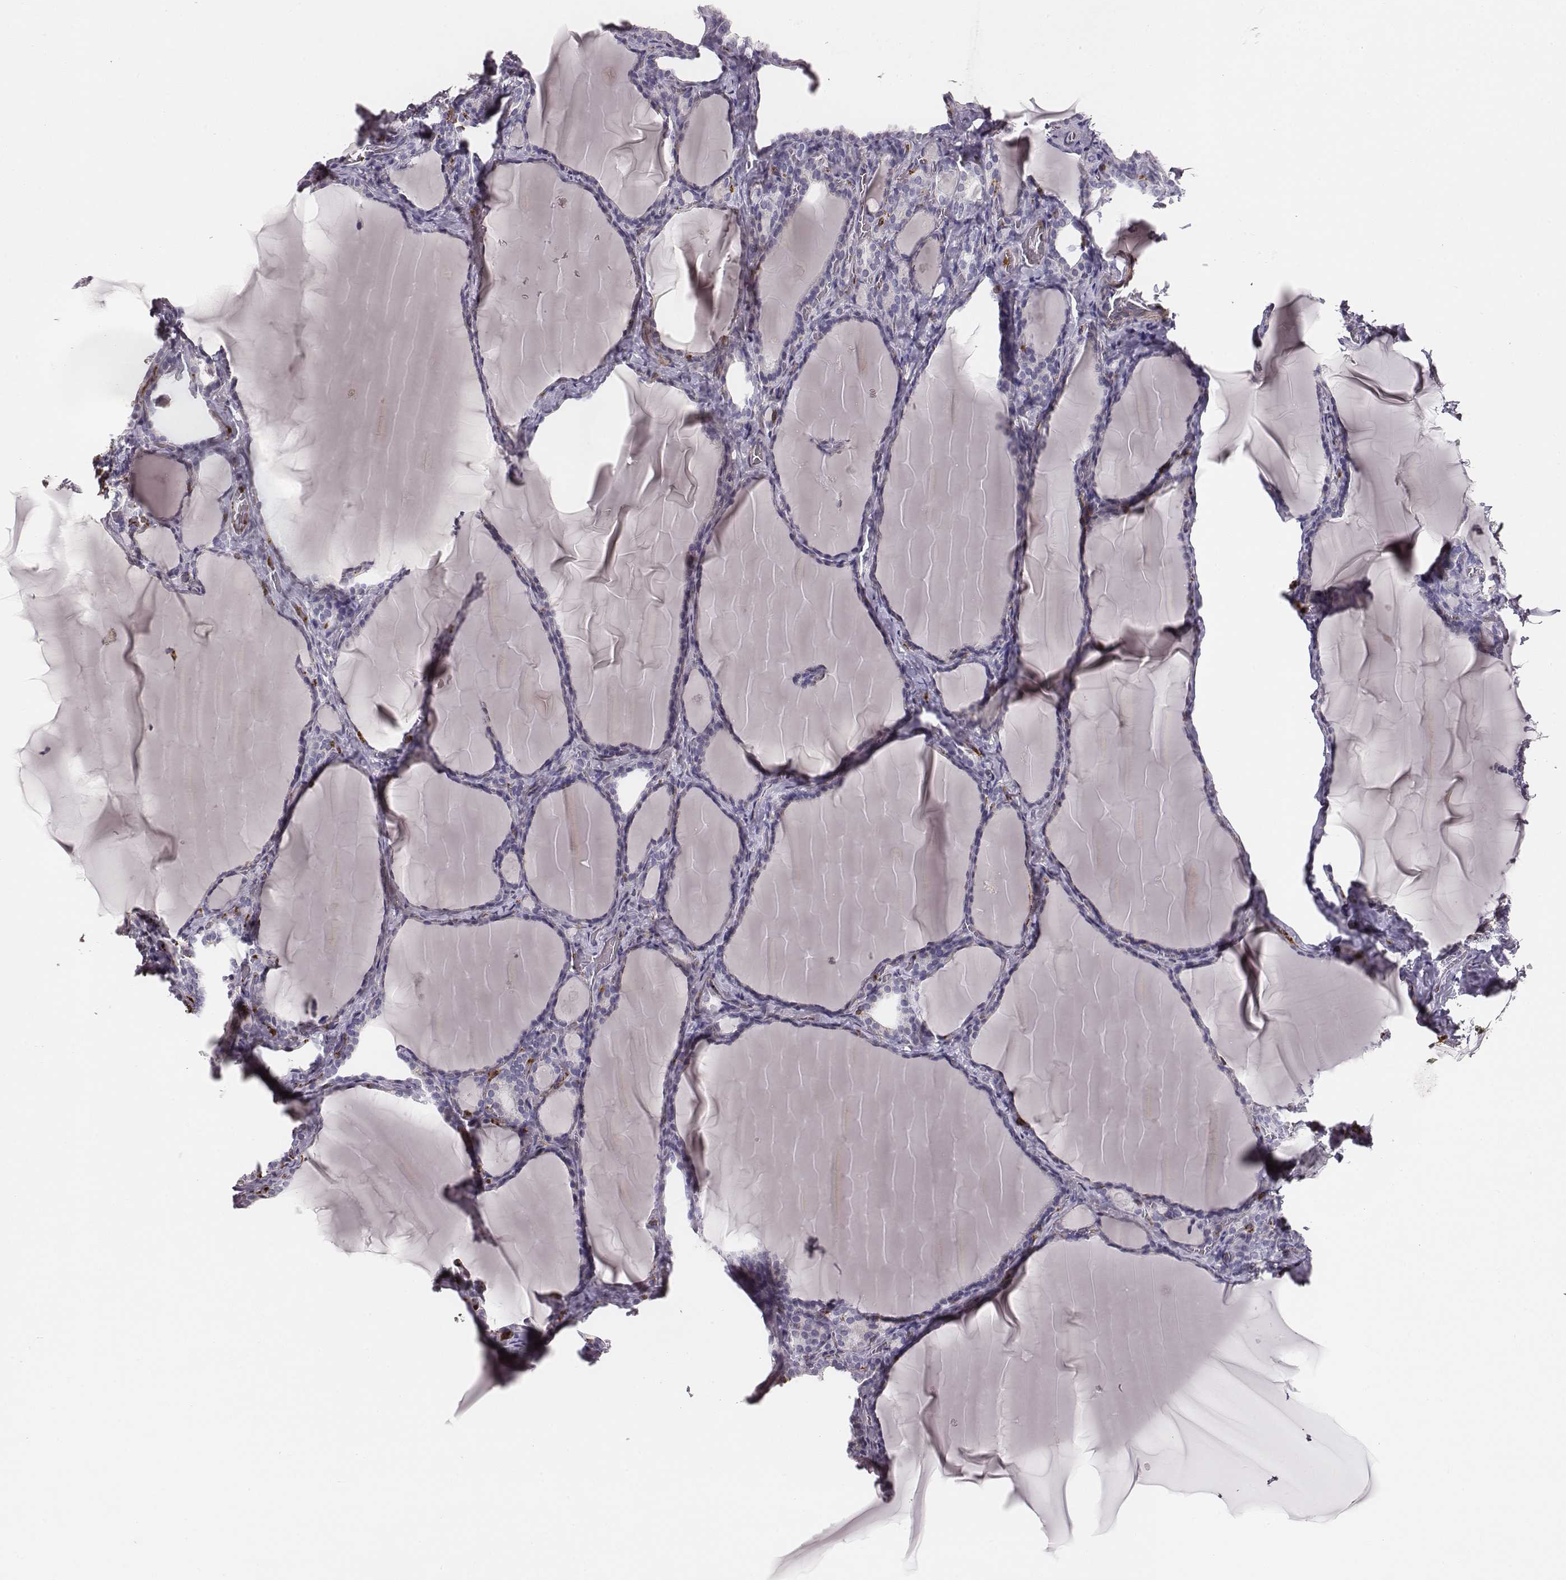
{"staining": {"intensity": "negative", "quantity": "none", "location": "none"}, "tissue": "thyroid gland", "cell_type": "Glandular cells", "image_type": "normal", "snomed": [{"axis": "morphology", "description": "Normal tissue, NOS"}, {"axis": "morphology", "description": "Hyperplasia, NOS"}, {"axis": "topography", "description": "Thyroid gland"}], "caption": "Immunohistochemical staining of unremarkable thyroid gland shows no significant staining in glandular cells. (Immunohistochemistry, brightfield microscopy, high magnification).", "gene": "ZYX", "patient": {"sex": "female", "age": 27}}